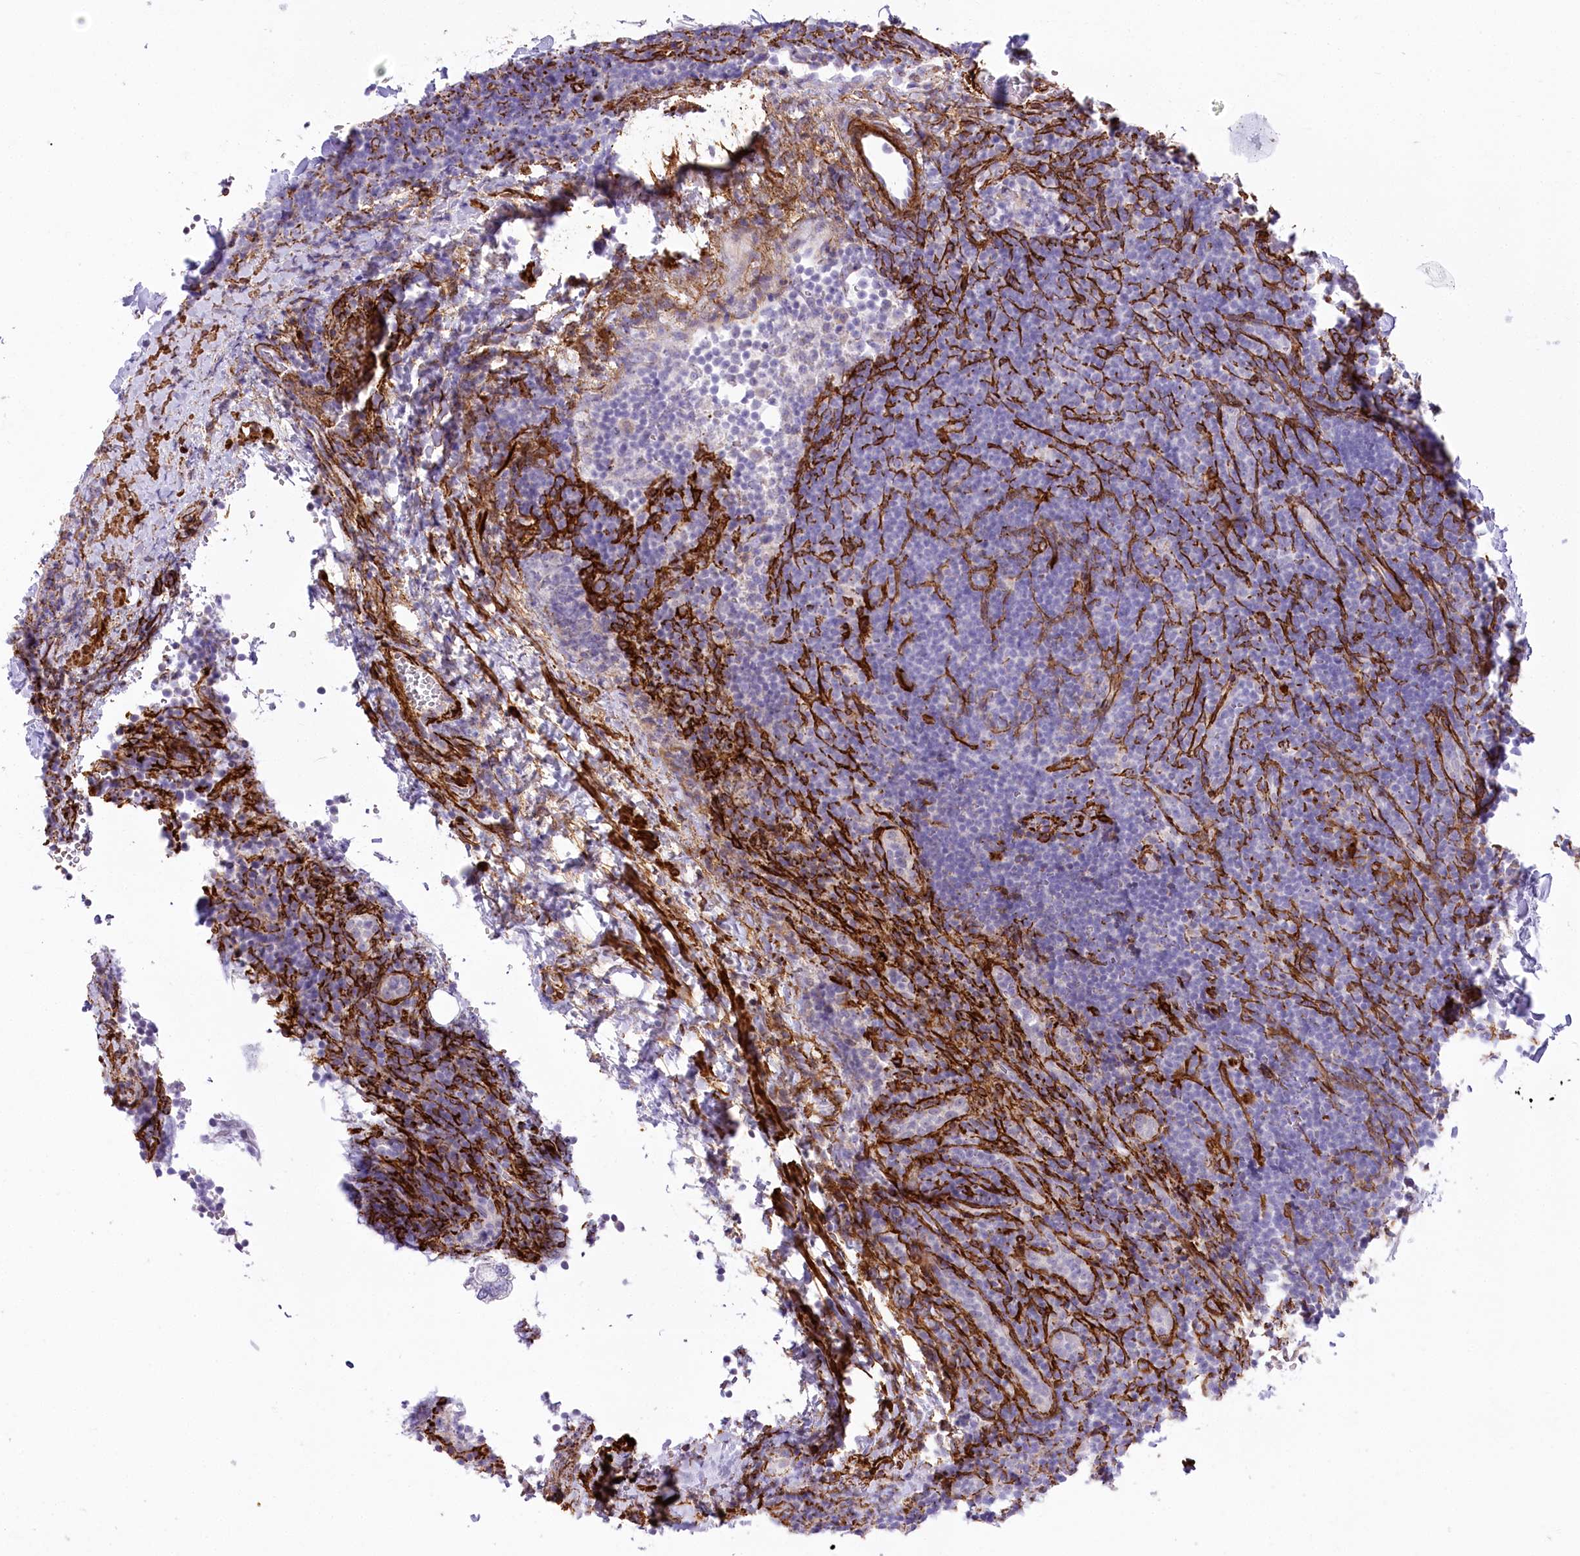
{"staining": {"intensity": "negative", "quantity": "none", "location": "none"}, "tissue": "lymphoma", "cell_type": "Tumor cells", "image_type": "cancer", "snomed": [{"axis": "morphology", "description": "Hodgkin's disease, NOS"}, {"axis": "topography", "description": "Lymph node"}], "caption": "Immunohistochemistry histopathology image of lymphoma stained for a protein (brown), which reveals no expression in tumor cells. (DAB immunohistochemistry visualized using brightfield microscopy, high magnification).", "gene": "SYNPO2", "patient": {"sex": "female", "age": 57}}